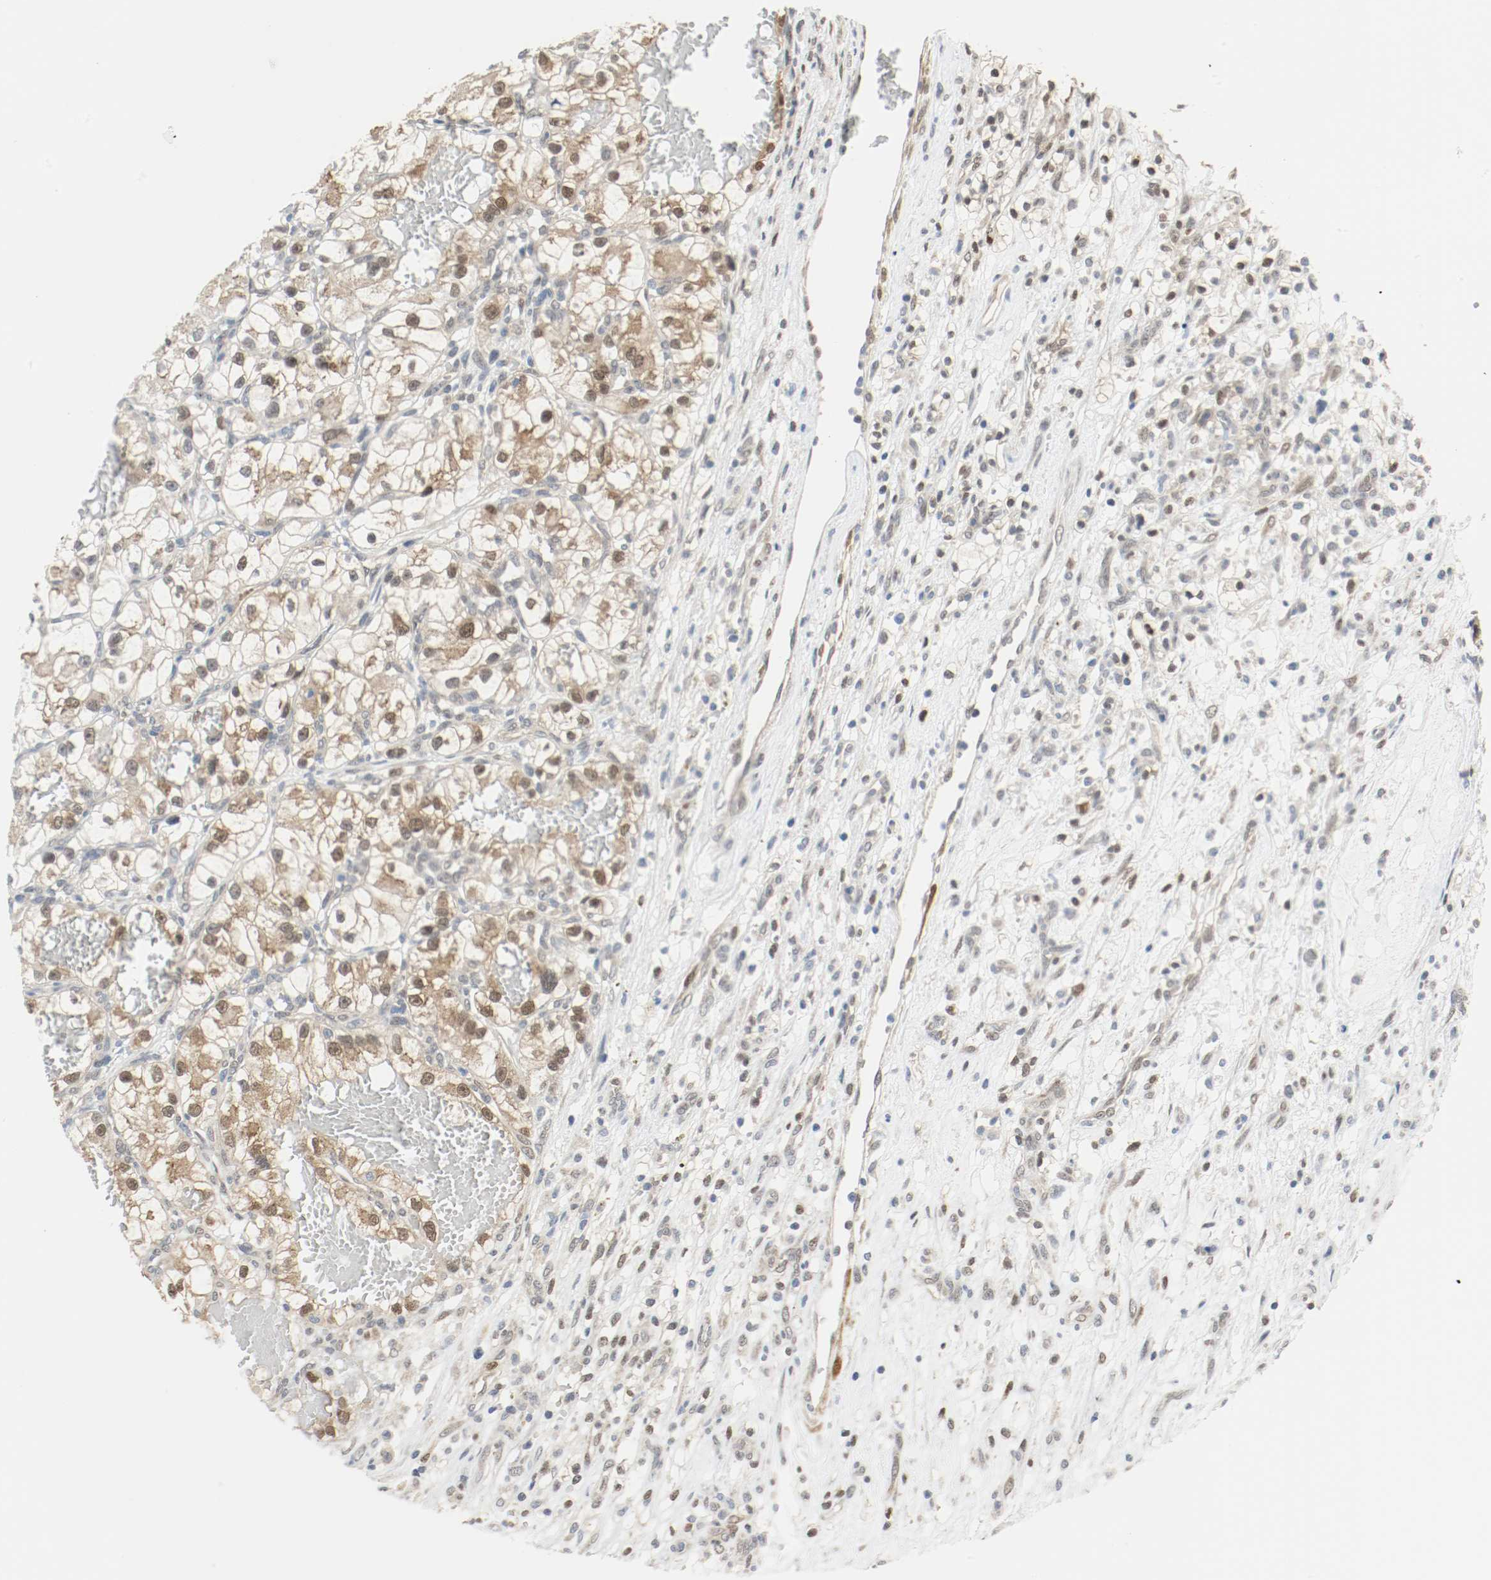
{"staining": {"intensity": "moderate", "quantity": ">75%", "location": "cytoplasmic/membranous,nuclear"}, "tissue": "renal cancer", "cell_type": "Tumor cells", "image_type": "cancer", "snomed": [{"axis": "morphology", "description": "Adenocarcinoma, NOS"}, {"axis": "topography", "description": "Kidney"}], "caption": "Immunohistochemistry (IHC) photomicrograph of renal cancer stained for a protein (brown), which displays medium levels of moderate cytoplasmic/membranous and nuclear staining in approximately >75% of tumor cells.", "gene": "PPME1", "patient": {"sex": "female", "age": 57}}